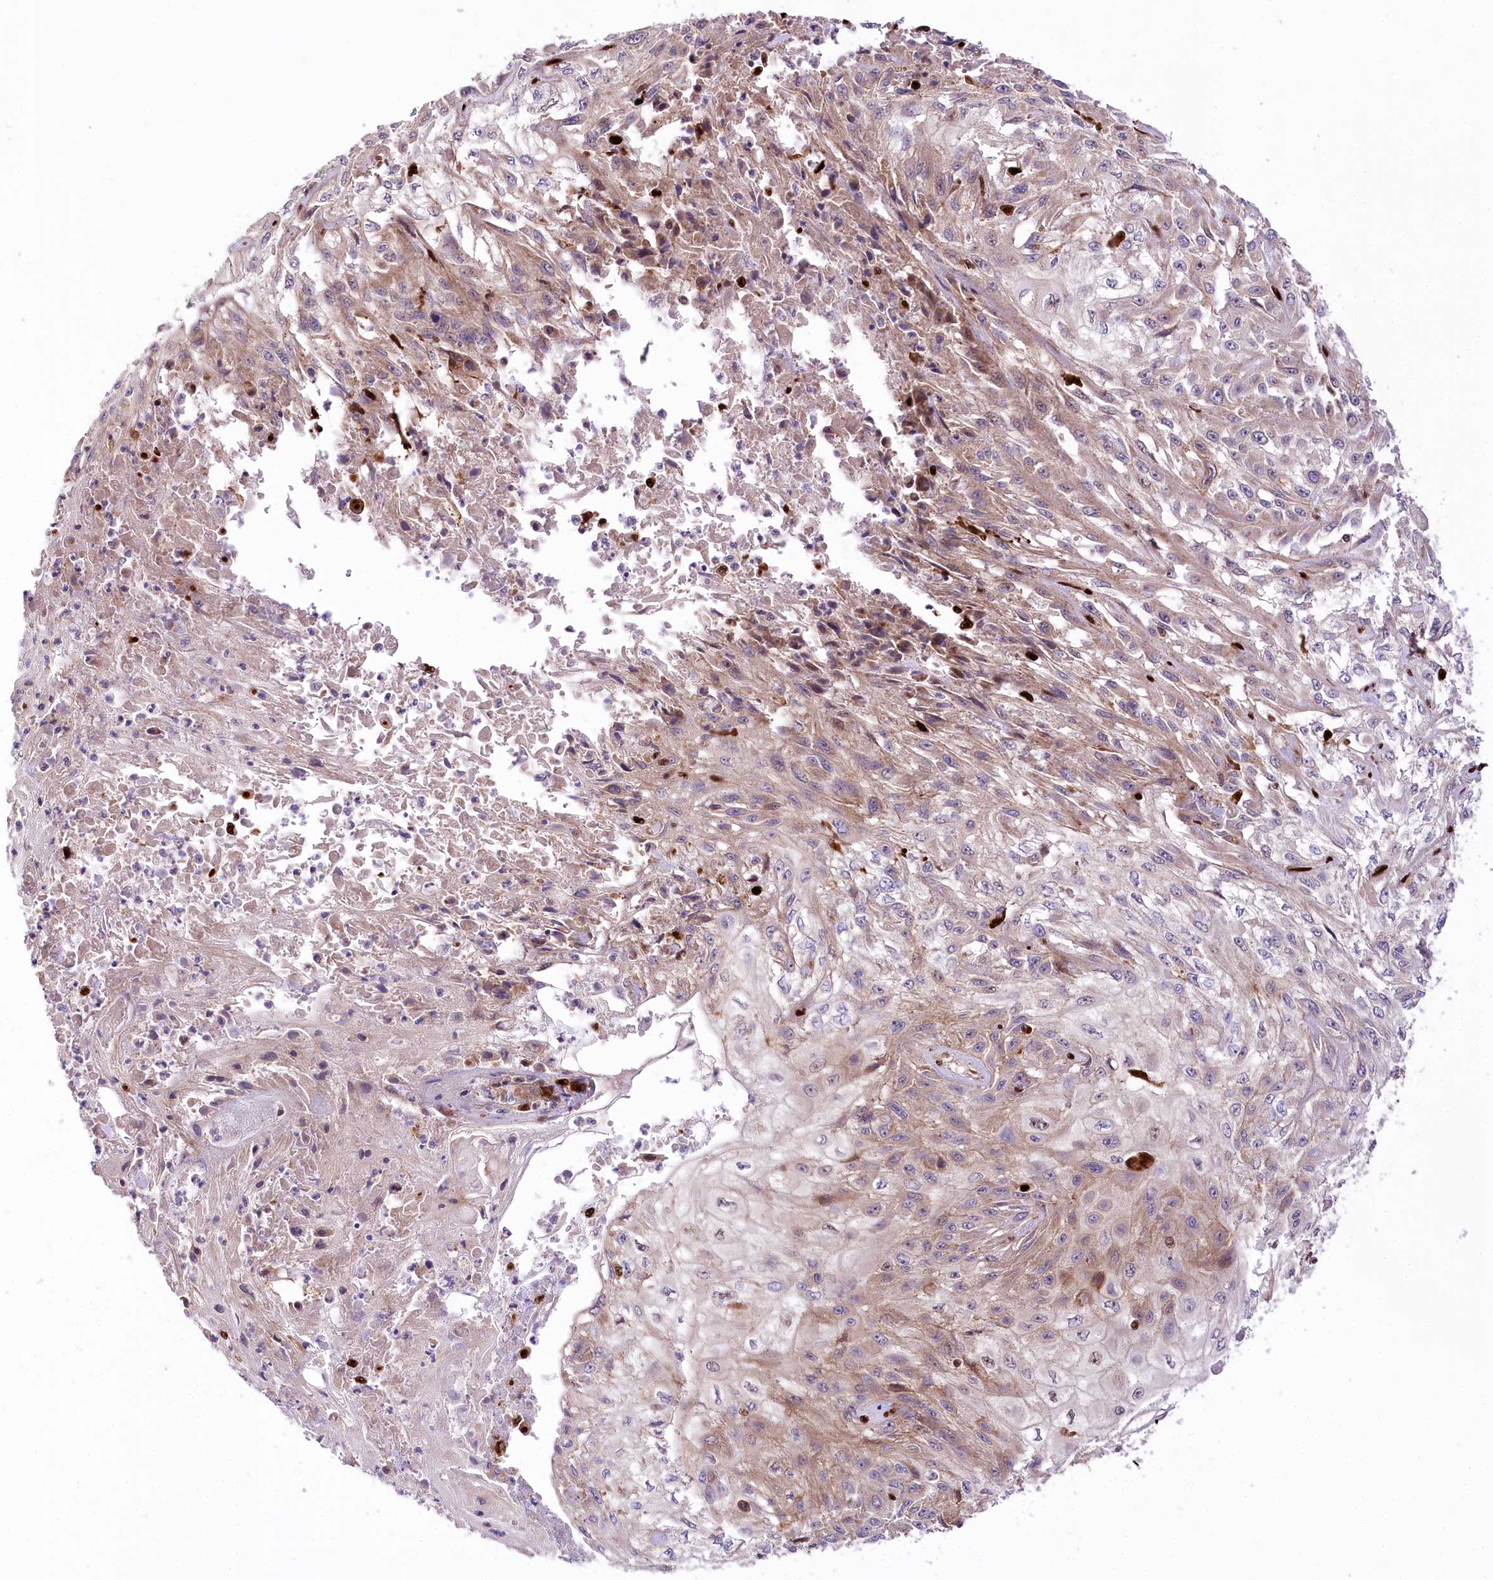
{"staining": {"intensity": "weak", "quantity": "25%-75%", "location": "cytoplasmic/membranous"}, "tissue": "skin cancer", "cell_type": "Tumor cells", "image_type": "cancer", "snomed": [{"axis": "morphology", "description": "Squamous cell carcinoma, NOS"}, {"axis": "morphology", "description": "Squamous cell carcinoma, metastatic, NOS"}, {"axis": "topography", "description": "Skin"}, {"axis": "topography", "description": "Lymph node"}], "caption": "Immunohistochemical staining of human skin cancer (metastatic squamous cell carcinoma) exhibits weak cytoplasmic/membranous protein positivity in about 25%-75% of tumor cells. The protein is stained brown, and the nuclei are stained in blue (DAB (3,3'-diaminobenzidine) IHC with brightfield microscopy, high magnification).", "gene": "FIGN", "patient": {"sex": "male", "age": 75}}